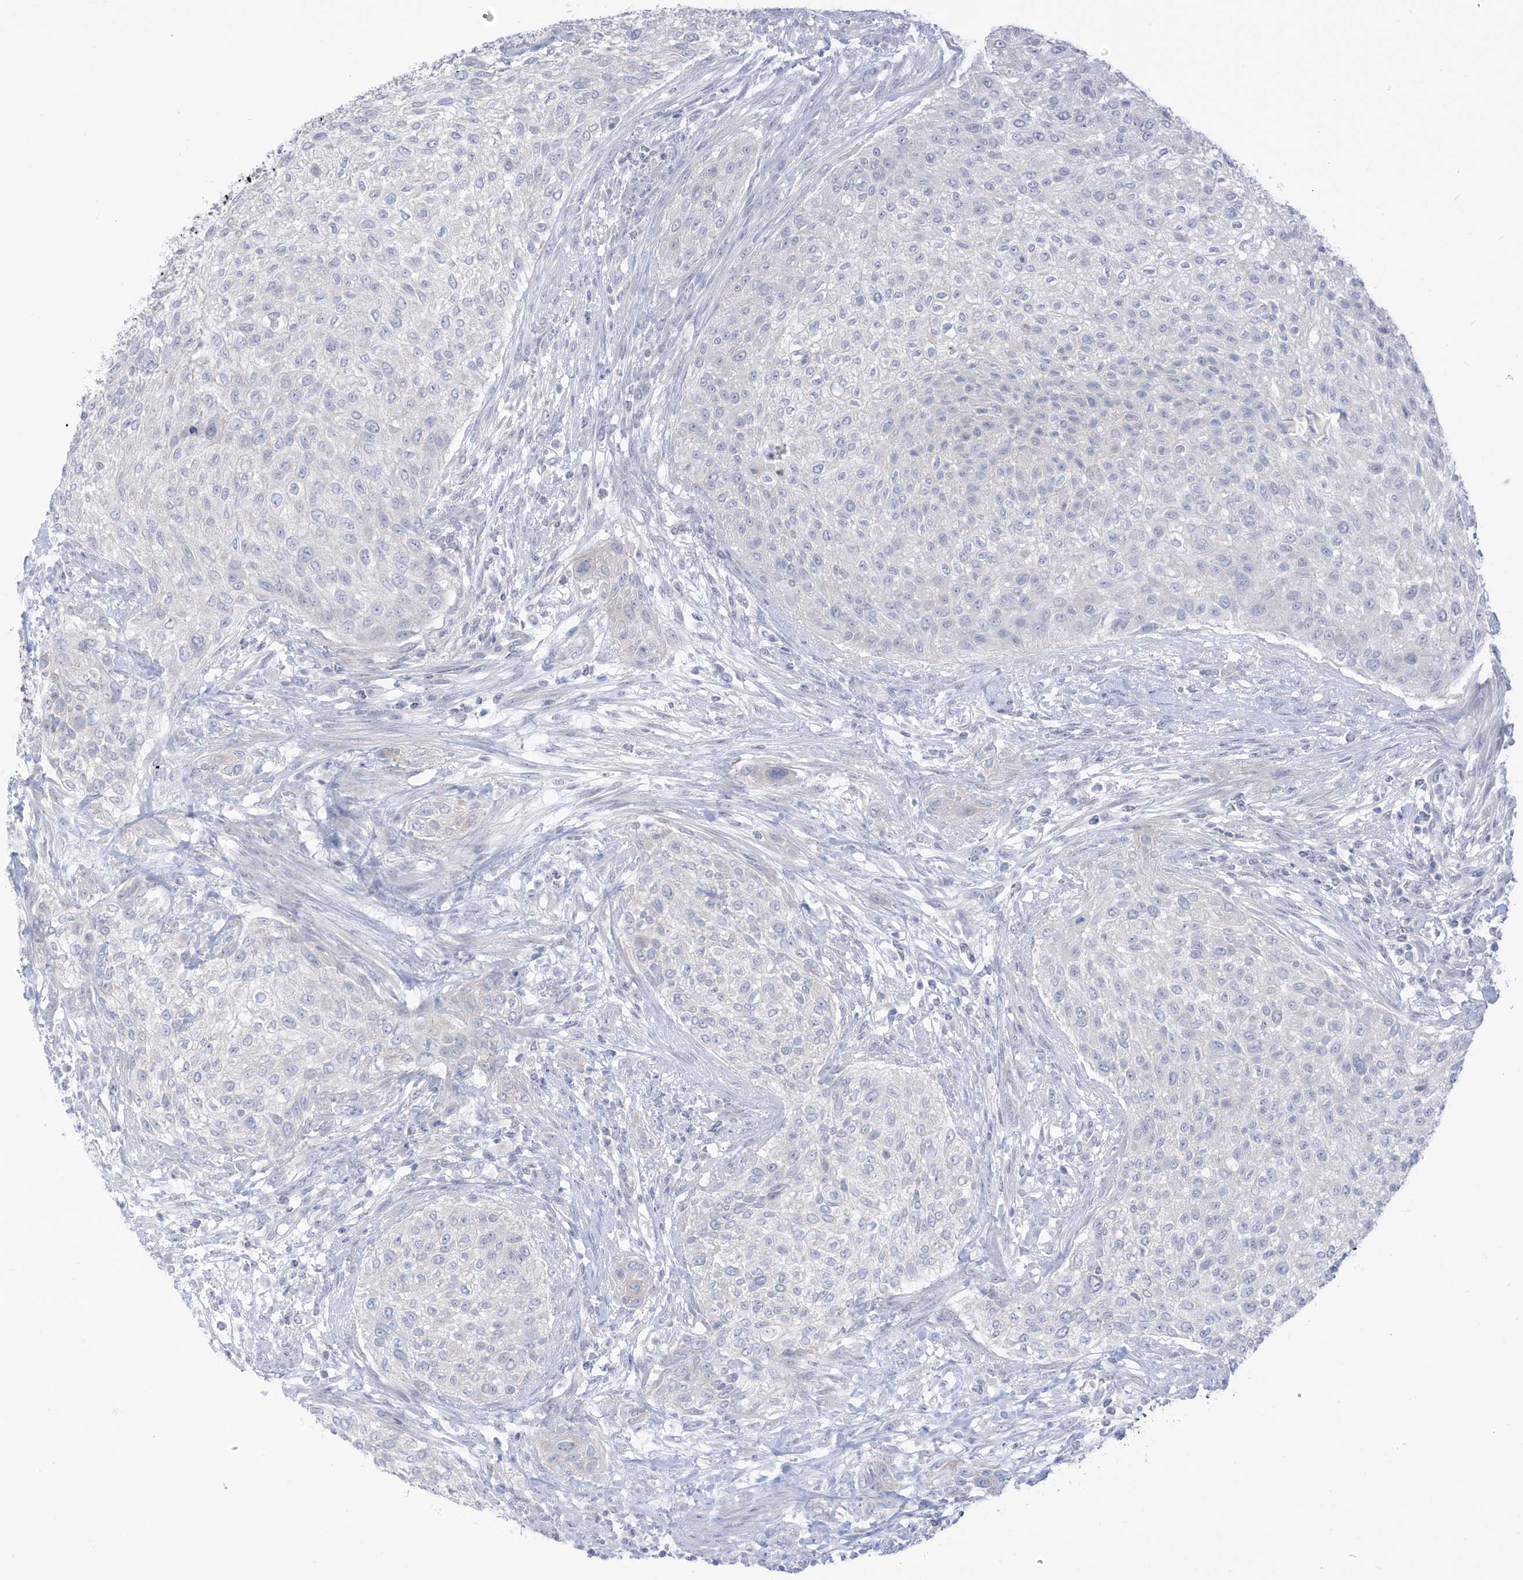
{"staining": {"intensity": "negative", "quantity": "none", "location": "none"}, "tissue": "urothelial cancer", "cell_type": "Tumor cells", "image_type": "cancer", "snomed": [{"axis": "morphology", "description": "Urothelial carcinoma, High grade"}, {"axis": "topography", "description": "Urinary bladder"}], "caption": "The IHC micrograph has no significant expression in tumor cells of urothelial cancer tissue.", "gene": "OGT", "patient": {"sex": "male", "age": 35}}